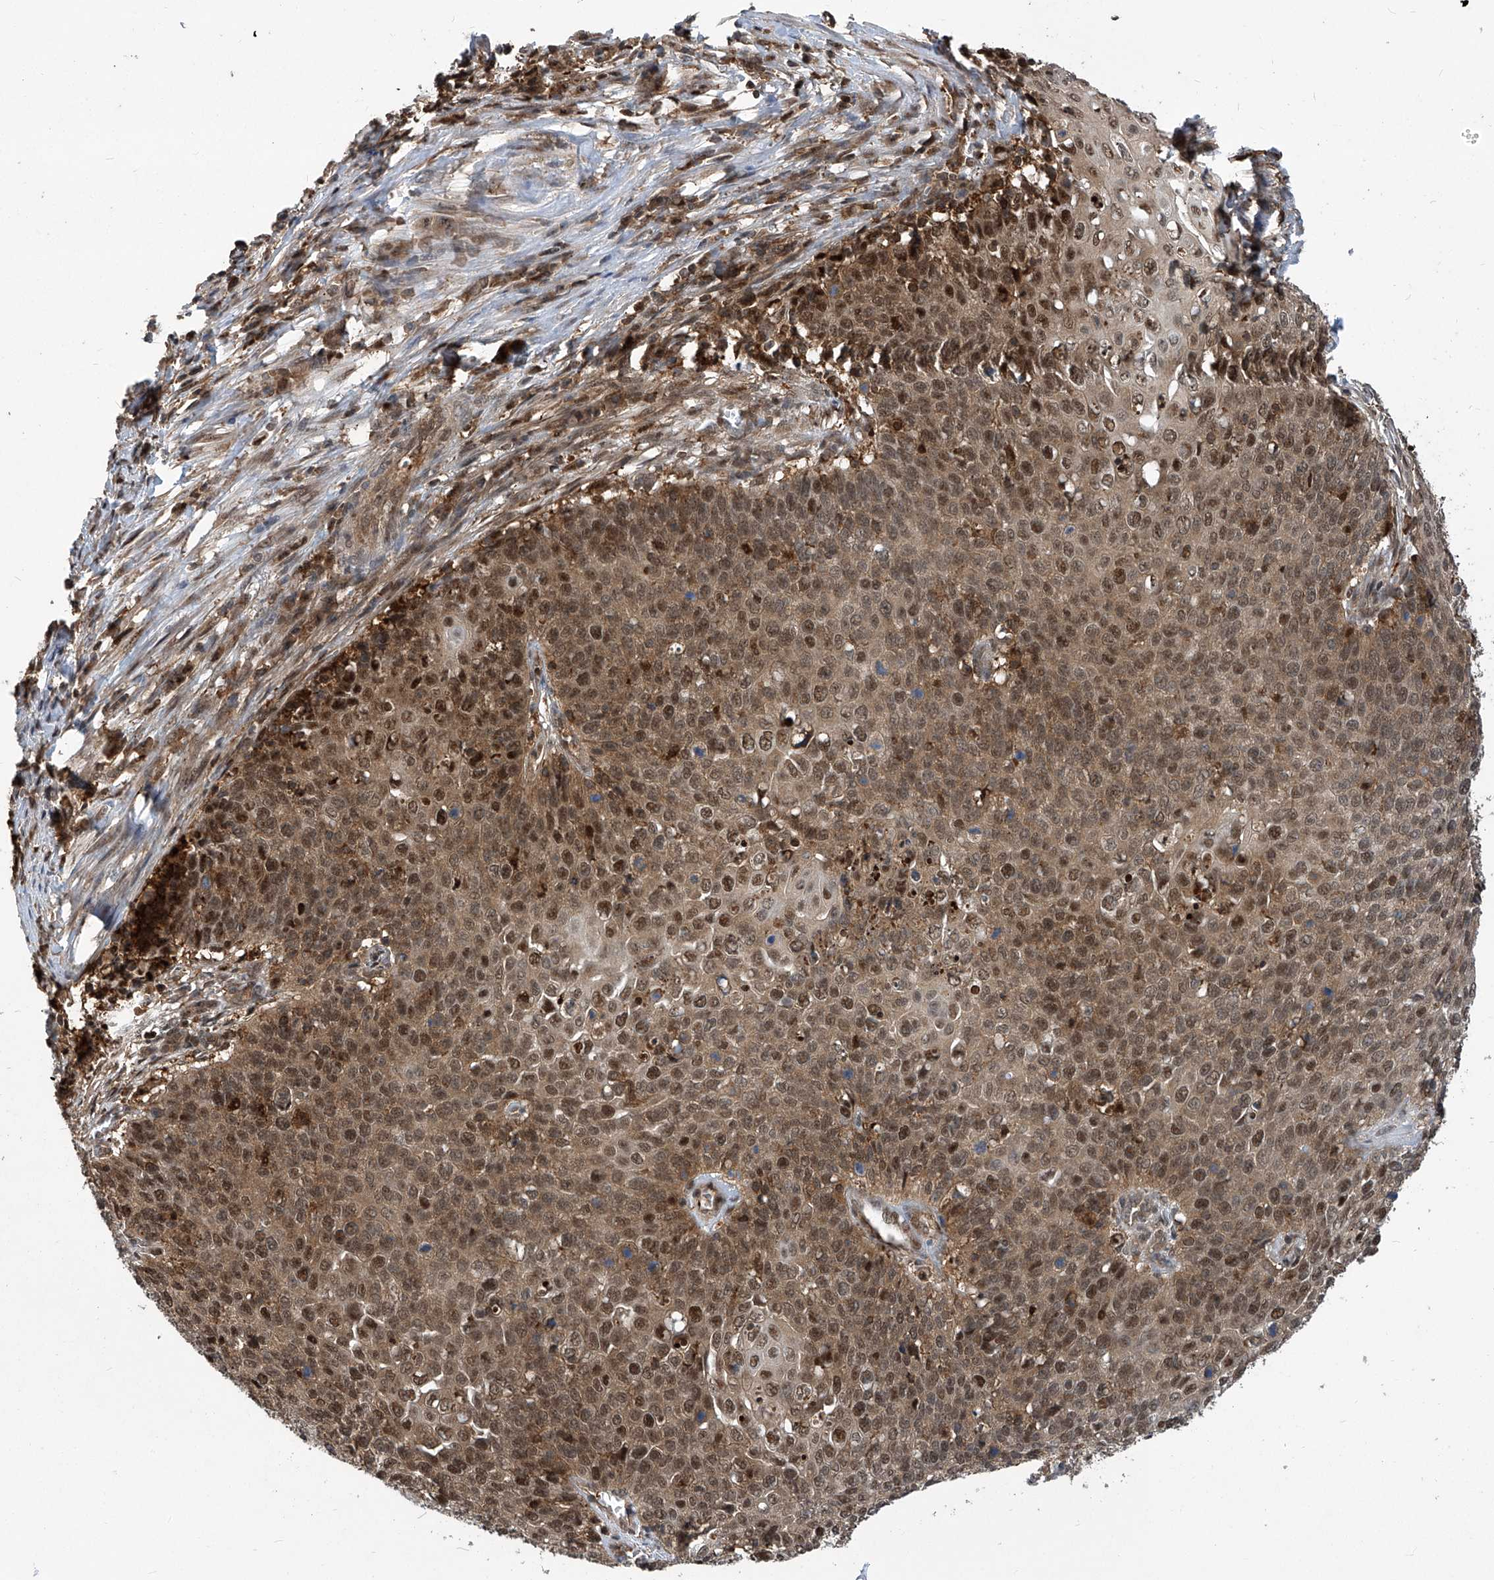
{"staining": {"intensity": "moderate", "quantity": ">75%", "location": "cytoplasmic/membranous"}, "tissue": "cervical cancer", "cell_type": "Tumor cells", "image_type": "cancer", "snomed": [{"axis": "morphology", "description": "Squamous cell carcinoma, NOS"}, {"axis": "topography", "description": "Cervix"}], "caption": "Immunohistochemical staining of cervical cancer (squamous cell carcinoma) demonstrates moderate cytoplasmic/membranous protein positivity in approximately >75% of tumor cells.", "gene": "PSMB1", "patient": {"sex": "female", "age": 39}}